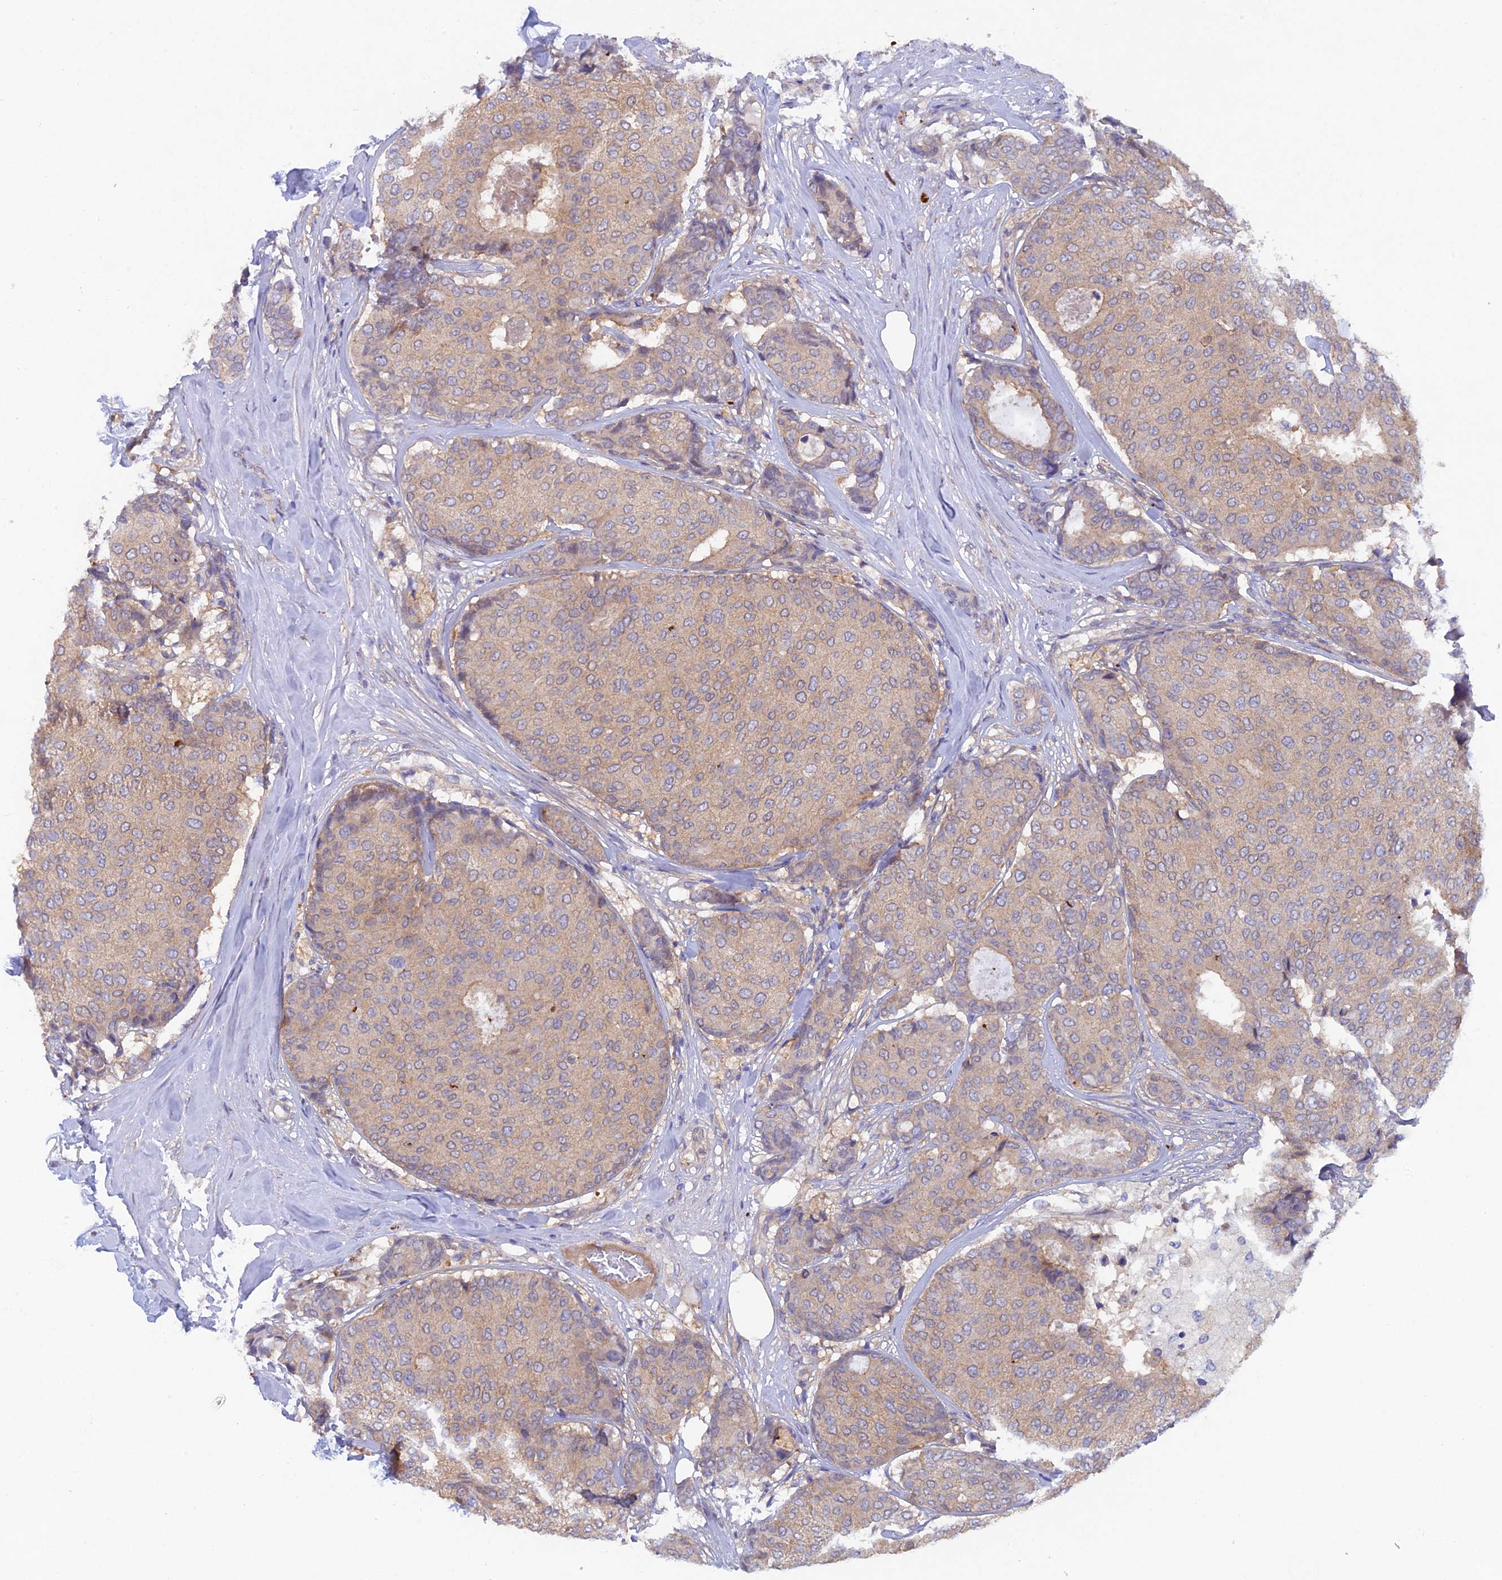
{"staining": {"intensity": "weak", "quantity": "25%-75%", "location": "cytoplasmic/membranous"}, "tissue": "breast cancer", "cell_type": "Tumor cells", "image_type": "cancer", "snomed": [{"axis": "morphology", "description": "Duct carcinoma"}, {"axis": "topography", "description": "Breast"}], "caption": "DAB (3,3'-diaminobenzidine) immunohistochemical staining of human breast cancer (invasive ductal carcinoma) exhibits weak cytoplasmic/membranous protein expression in about 25%-75% of tumor cells. The protein is shown in brown color, while the nuclei are stained blue.", "gene": "FZR1", "patient": {"sex": "female", "age": 75}}